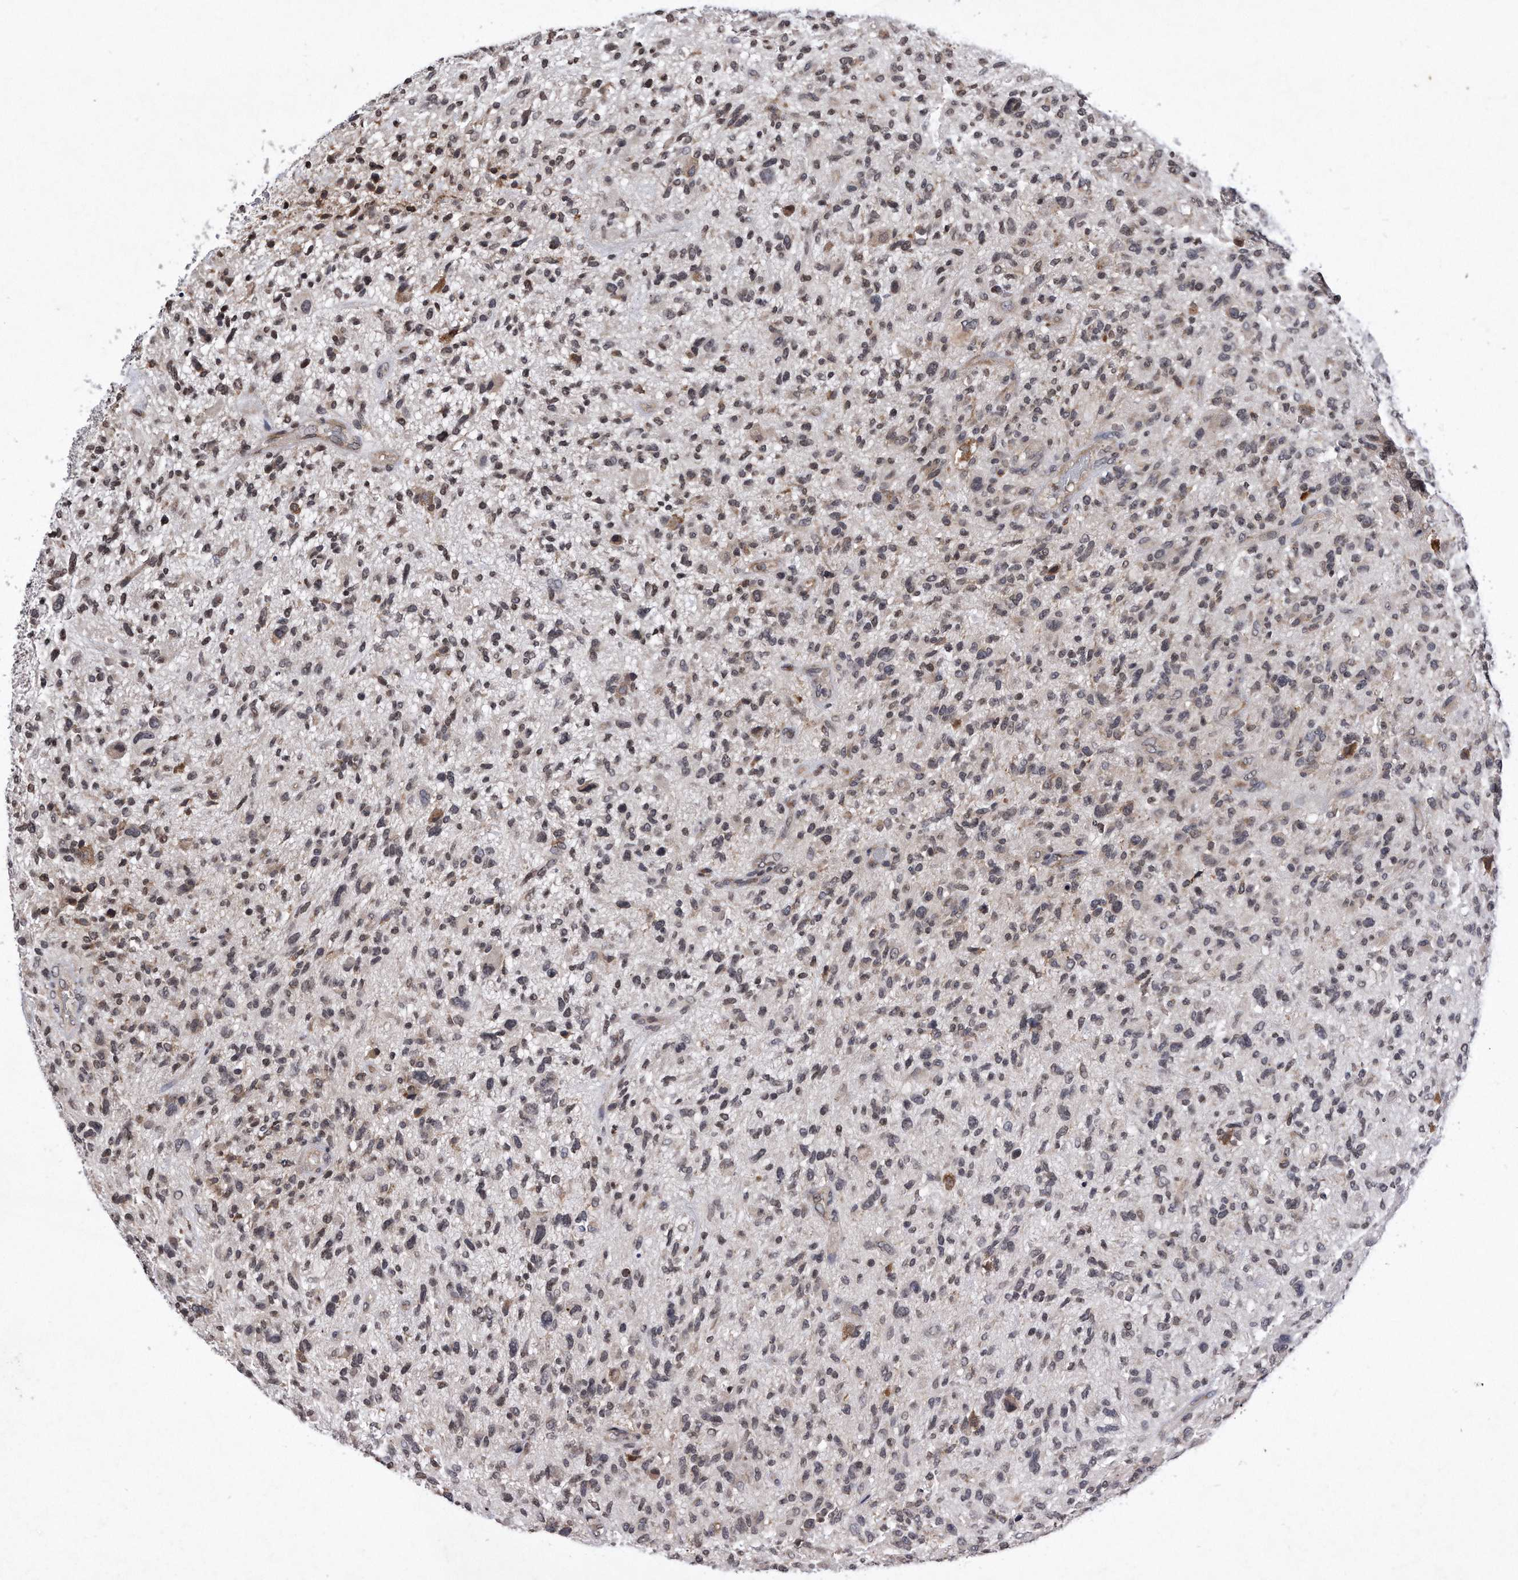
{"staining": {"intensity": "weak", "quantity": "<25%", "location": "cytoplasmic/membranous,nuclear"}, "tissue": "glioma", "cell_type": "Tumor cells", "image_type": "cancer", "snomed": [{"axis": "morphology", "description": "Glioma, malignant, High grade"}, {"axis": "topography", "description": "Brain"}], "caption": "There is no significant expression in tumor cells of glioma.", "gene": "DAB1", "patient": {"sex": "male", "age": 47}}